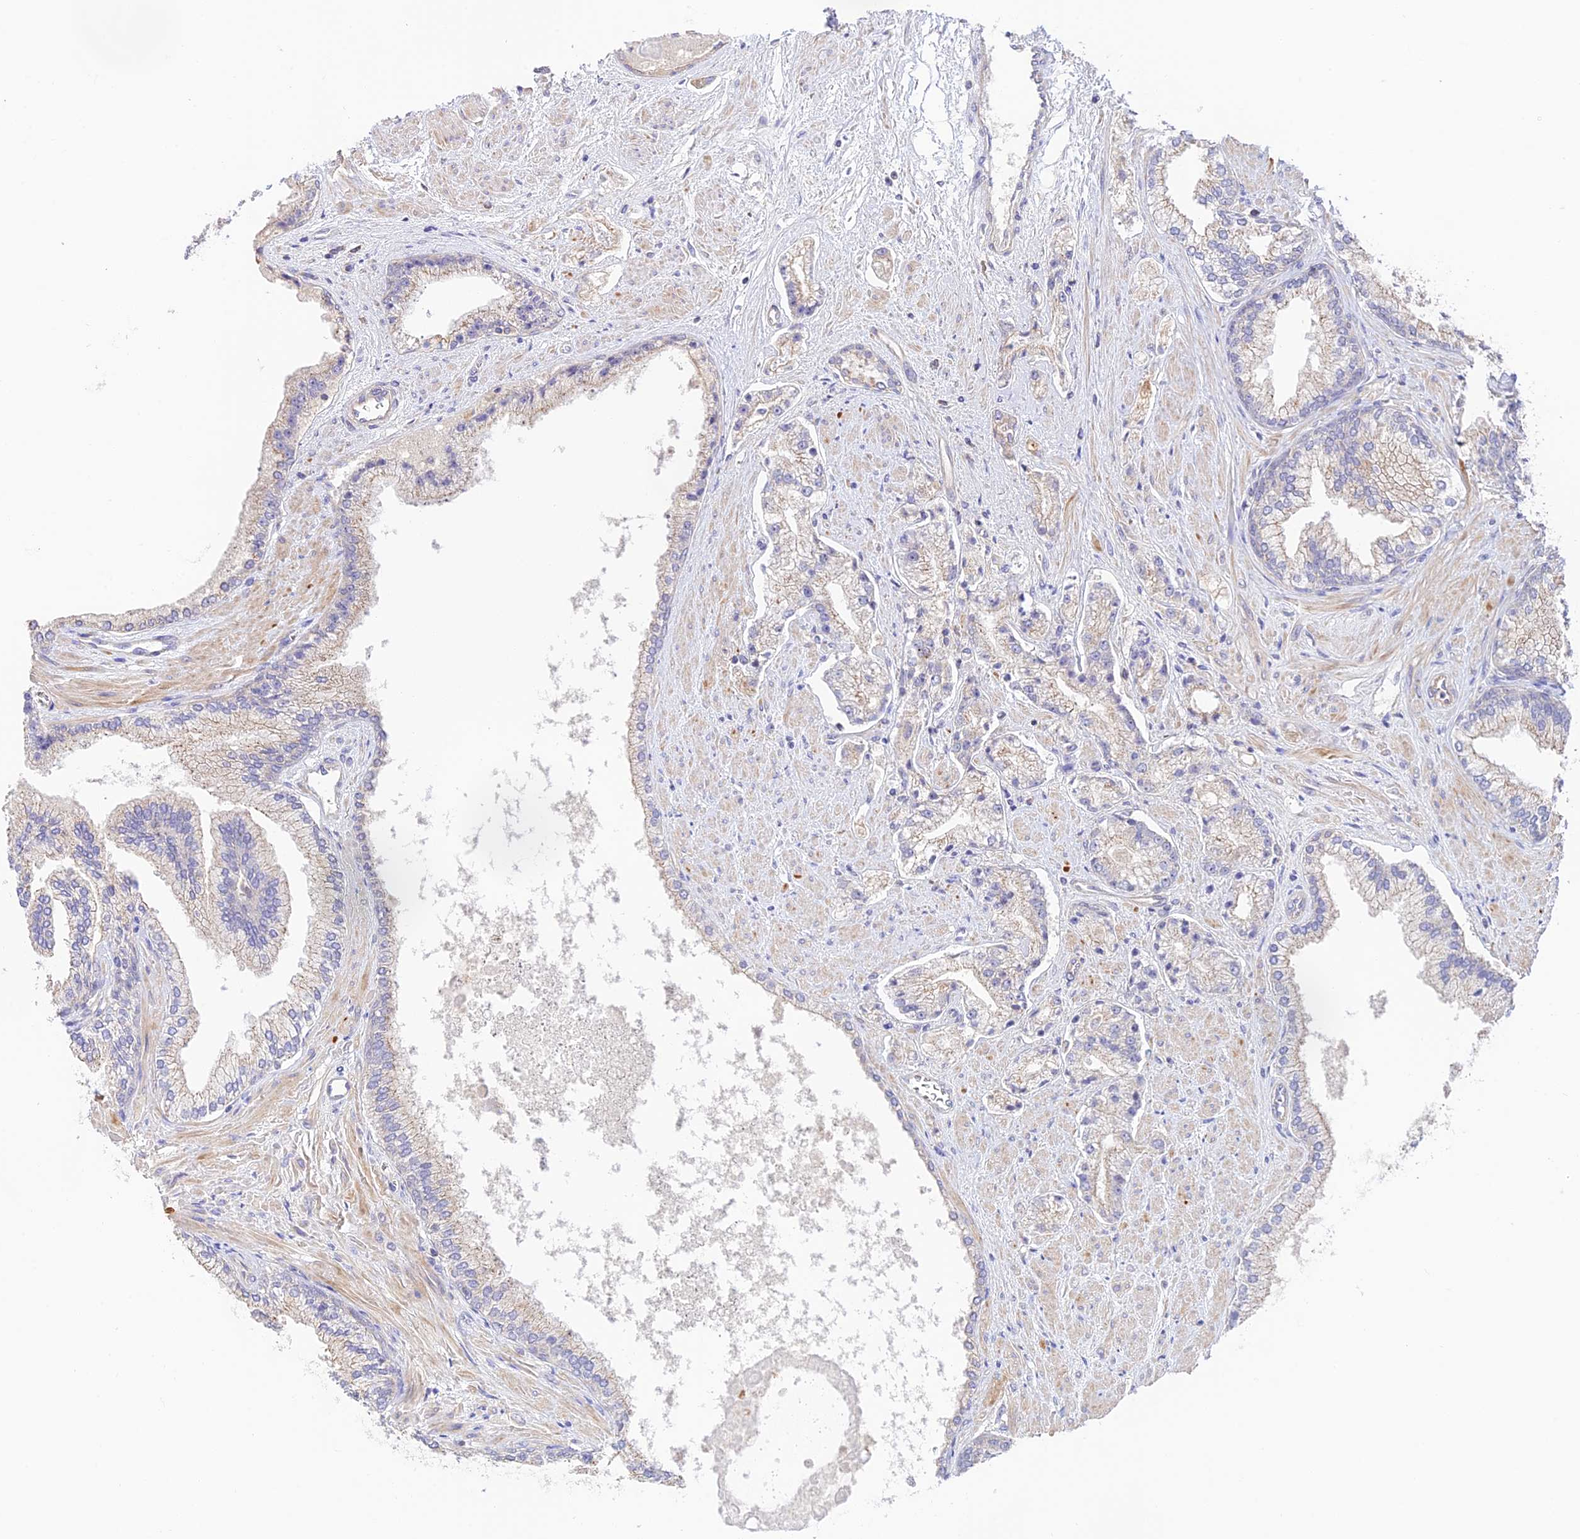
{"staining": {"intensity": "negative", "quantity": "none", "location": "none"}, "tissue": "prostate cancer", "cell_type": "Tumor cells", "image_type": "cancer", "snomed": [{"axis": "morphology", "description": "Adenocarcinoma, High grade"}, {"axis": "topography", "description": "Prostate"}], "caption": "The micrograph shows no significant expression in tumor cells of prostate high-grade adenocarcinoma.", "gene": "CAMSAP3", "patient": {"sex": "male", "age": 67}}